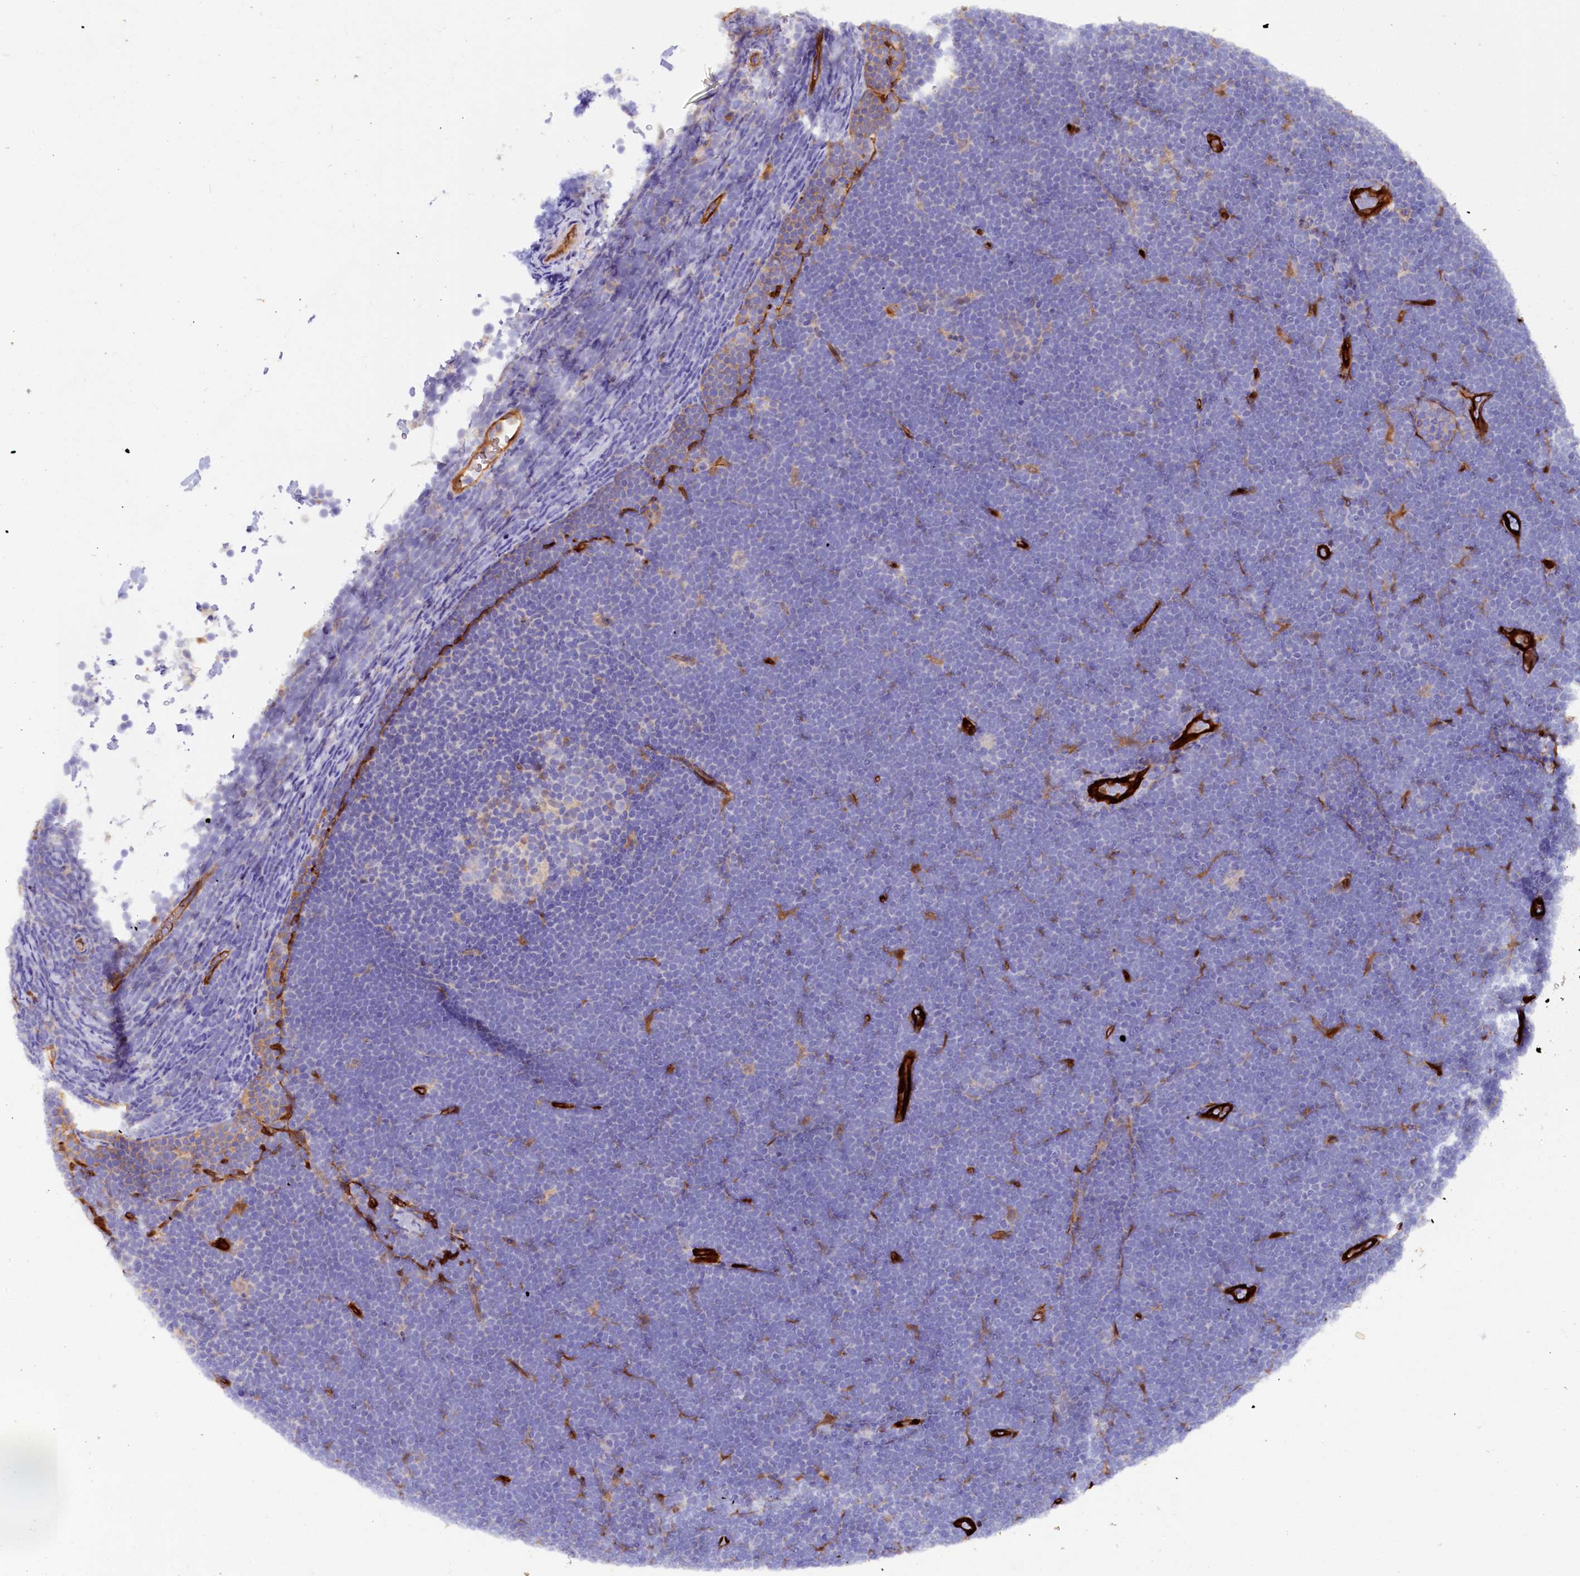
{"staining": {"intensity": "negative", "quantity": "none", "location": "none"}, "tissue": "lymphoma", "cell_type": "Tumor cells", "image_type": "cancer", "snomed": [{"axis": "morphology", "description": "Malignant lymphoma, non-Hodgkin's type, High grade"}, {"axis": "topography", "description": "Lymph node"}], "caption": "High magnification brightfield microscopy of high-grade malignant lymphoma, non-Hodgkin's type stained with DAB (brown) and counterstained with hematoxylin (blue): tumor cells show no significant staining. Nuclei are stained in blue.", "gene": "IL17RD", "patient": {"sex": "male", "age": 13}}